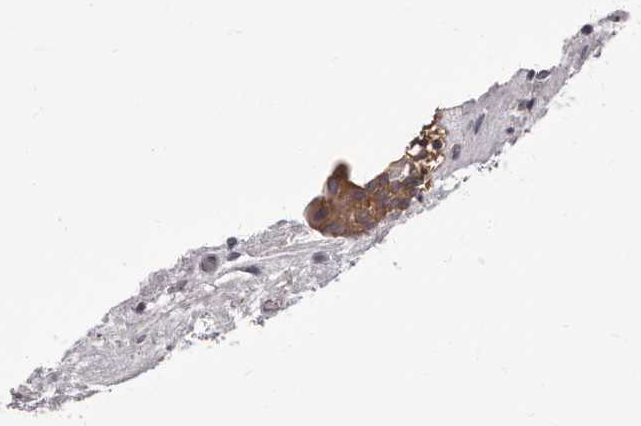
{"staining": {"intensity": "moderate", "quantity": ">75%", "location": "cytoplasmic/membranous"}, "tissue": "urinary bladder", "cell_type": "Urothelial cells", "image_type": "normal", "snomed": [{"axis": "morphology", "description": "Normal tissue, NOS"}, {"axis": "topography", "description": "Urinary bladder"}], "caption": "This photomicrograph reveals immunohistochemistry staining of unremarkable human urinary bladder, with medium moderate cytoplasmic/membranous staining in about >75% of urothelial cells.", "gene": "APEH", "patient": {"sex": "male", "age": 83}}